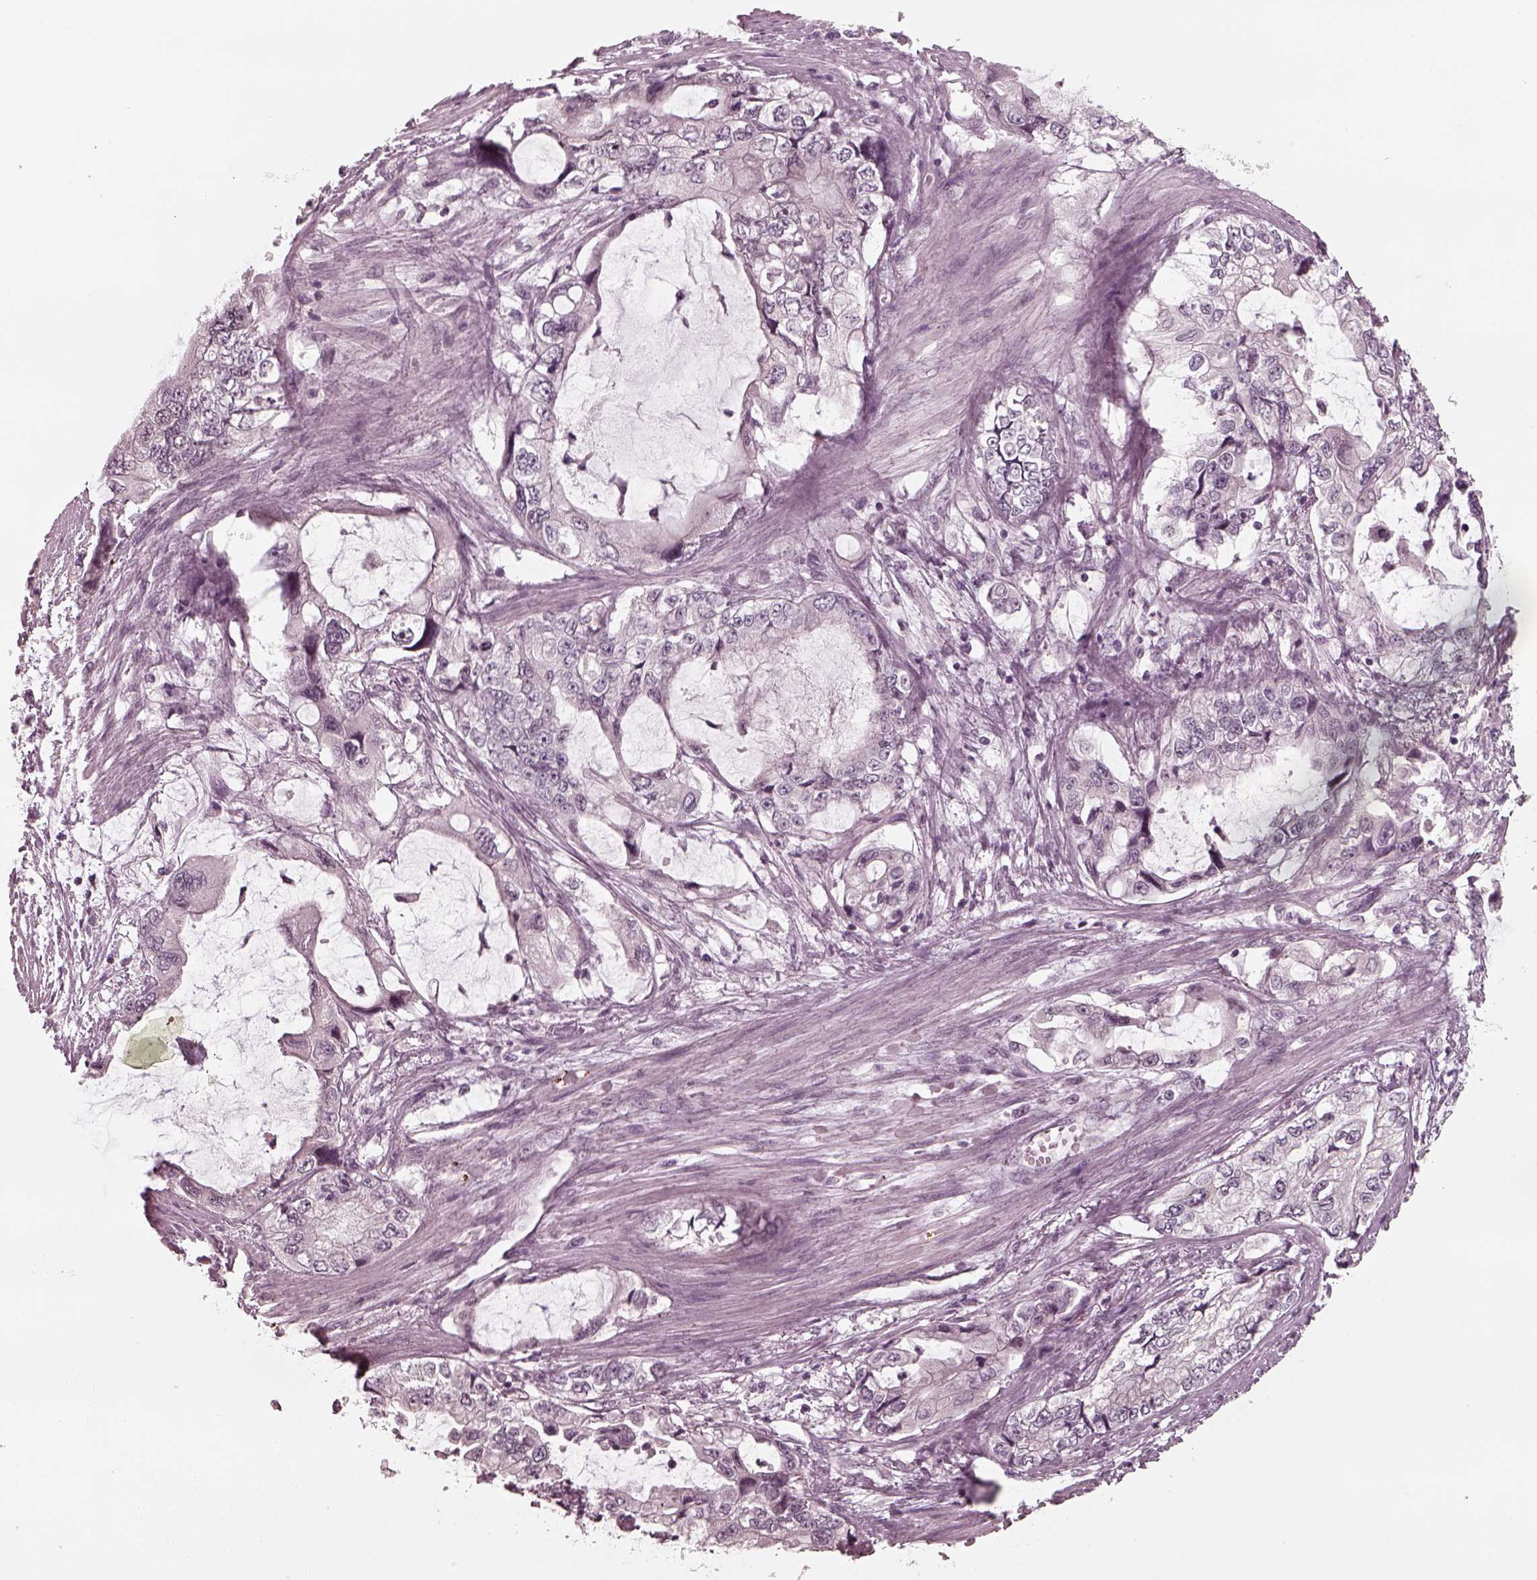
{"staining": {"intensity": "negative", "quantity": "none", "location": "none"}, "tissue": "stomach cancer", "cell_type": "Tumor cells", "image_type": "cancer", "snomed": [{"axis": "morphology", "description": "Adenocarcinoma, NOS"}, {"axis": "topography", "description": "Pancreas"}, {"axis": "topography", "description": "Stomach, upper"}, {"axis": "topography", "description": "Stomach"}], "caption": "Immunohistochemistry (IHC) image of neoplastic tissue: stomach adenocarcinoma stained with DAB exhibits no significant protein expression in tumor cells.", "gene": "SAXO1", "patient": {"sex": "male", "age": 77}}